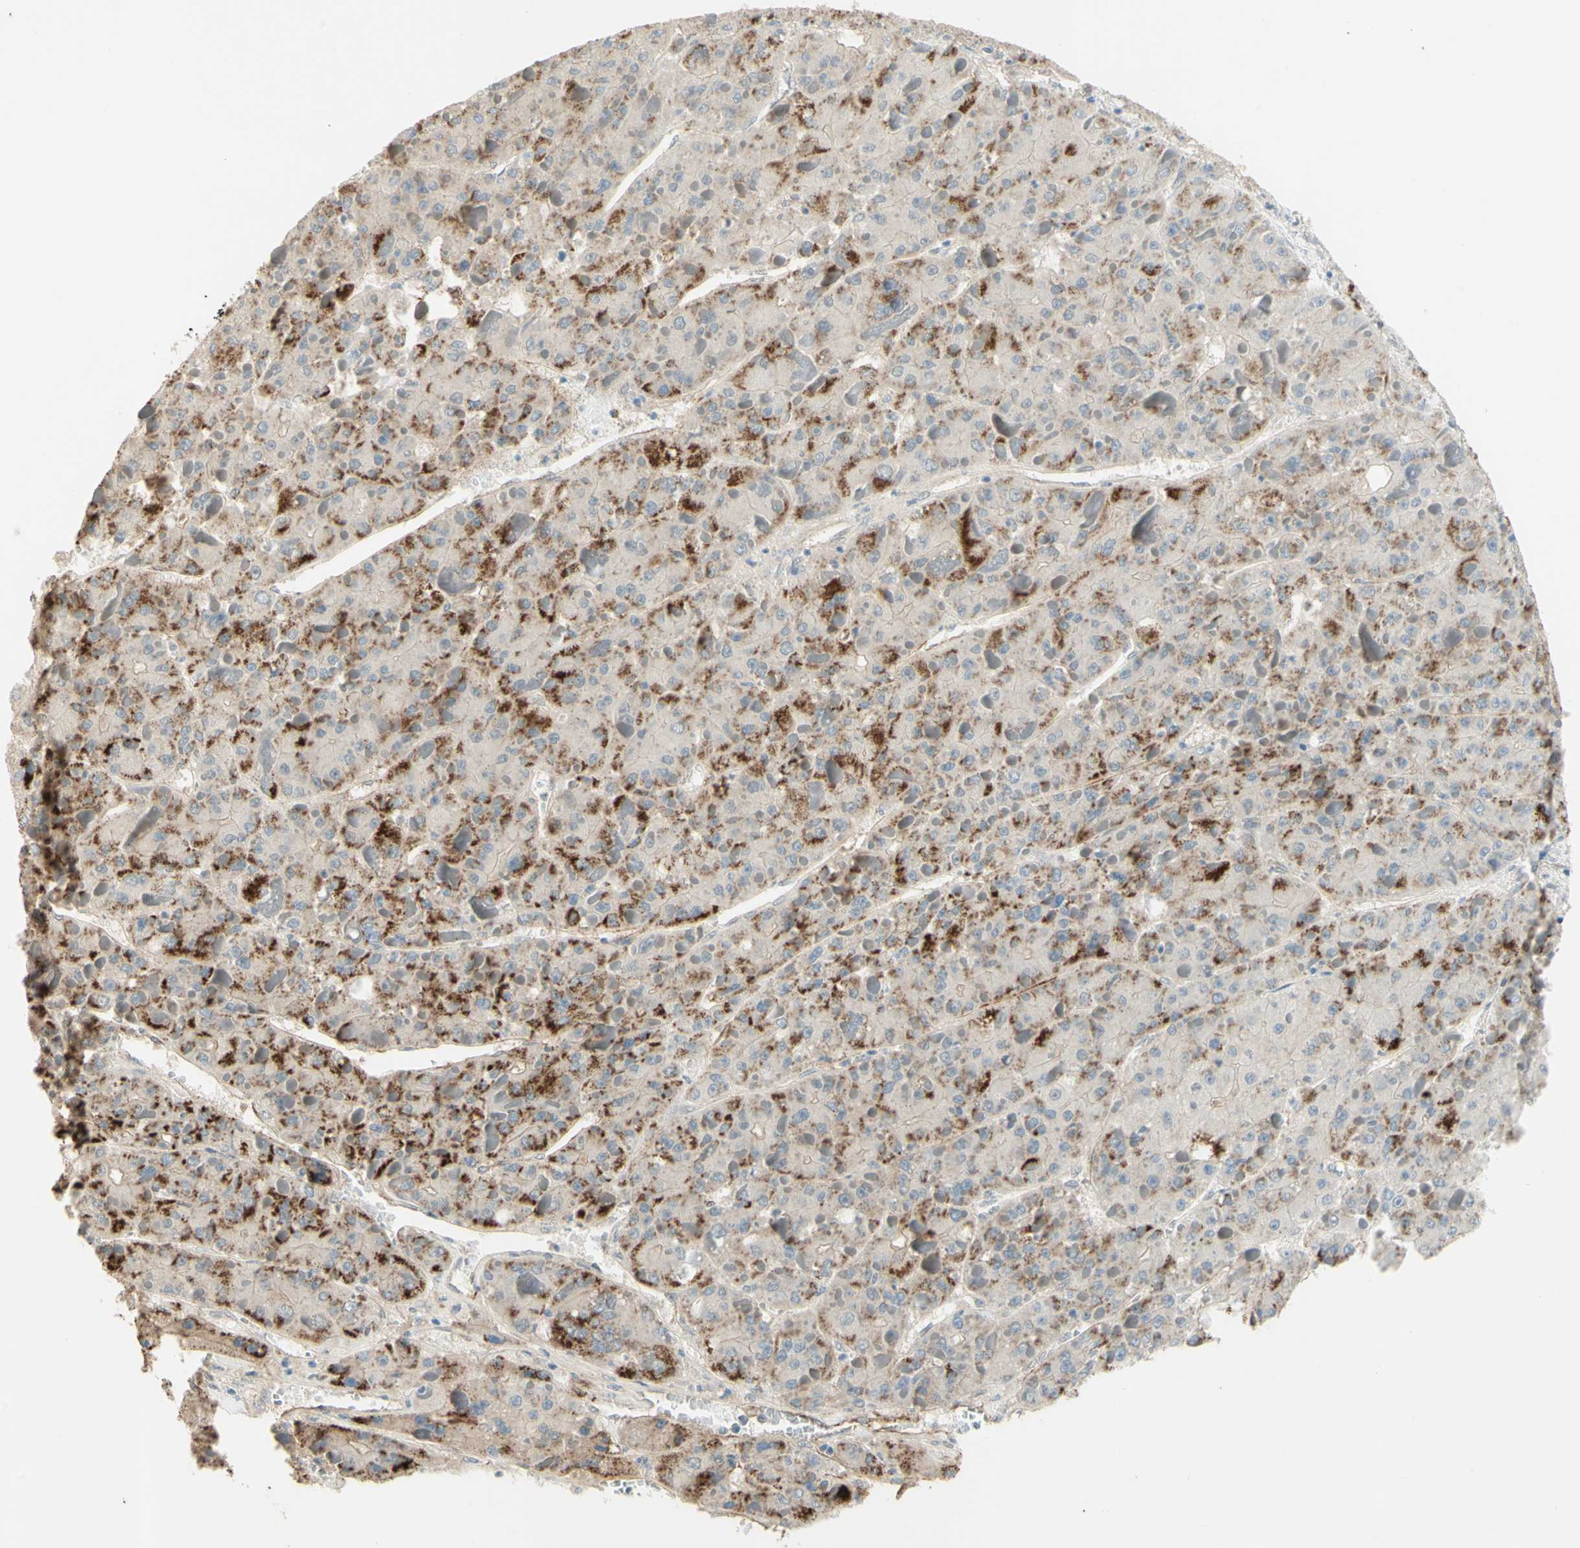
{"staining": {"intensity": "strong", "quantity": ">75%", "location": "cytoplasmic/membranous"}, "tissue": "liver cancer", "cell_type": "Tumor cells", "image_type": "cancer", "snomed": [{"axis": "morphology", "description": "Carcinoma, Hepatocellular, NOS"}, {"axis": "topography", "description": "Liver"}], "caption": "Brown immunohistochemical staining in human liver cancer reveals strong cytoplasmic/membranous expression in about >75% of tumor cells.", "gene": "ANGPT2", "patient": {"sex": "female", "age": 73}}